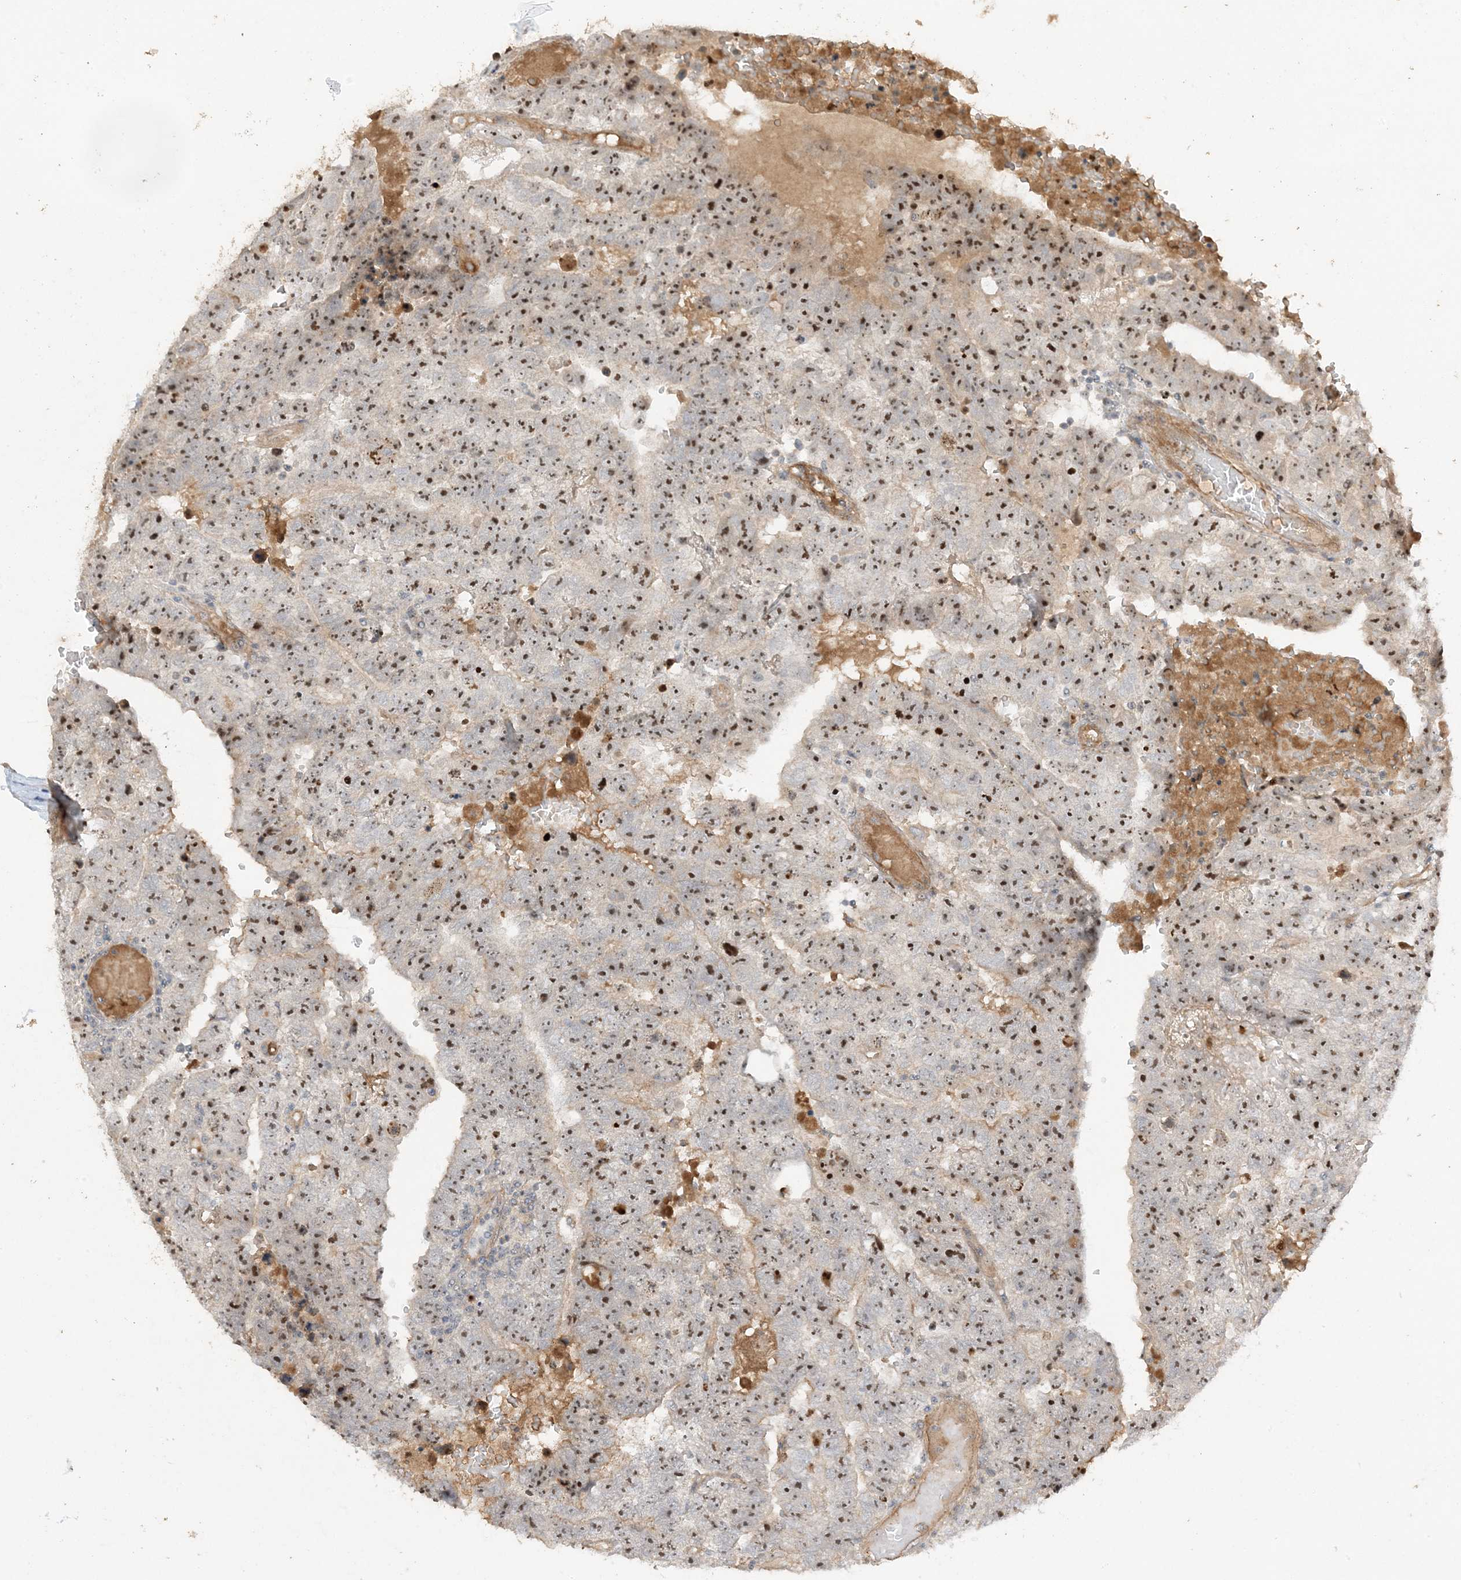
{"staining": {"intensity": "moderate", "quantity": ">75%", "location": "nuclear"}, "tissue": "testis cancer", "cell_type": "Tumor cells", "image_type": "cancer", "snomed": [{"axis": "morphology", "description": "Carcinoma, Embryonal, NOS"}, {"axis": "topography", "description": "Testis"}], "caption": "Immunohistochemical staining of testis embryonal carcinoma displays medium levels of moderate nuclear expression in about >75% of tumor cells.", "gene": "DDX18", "patient": {"sex": "male", "age": 25}}